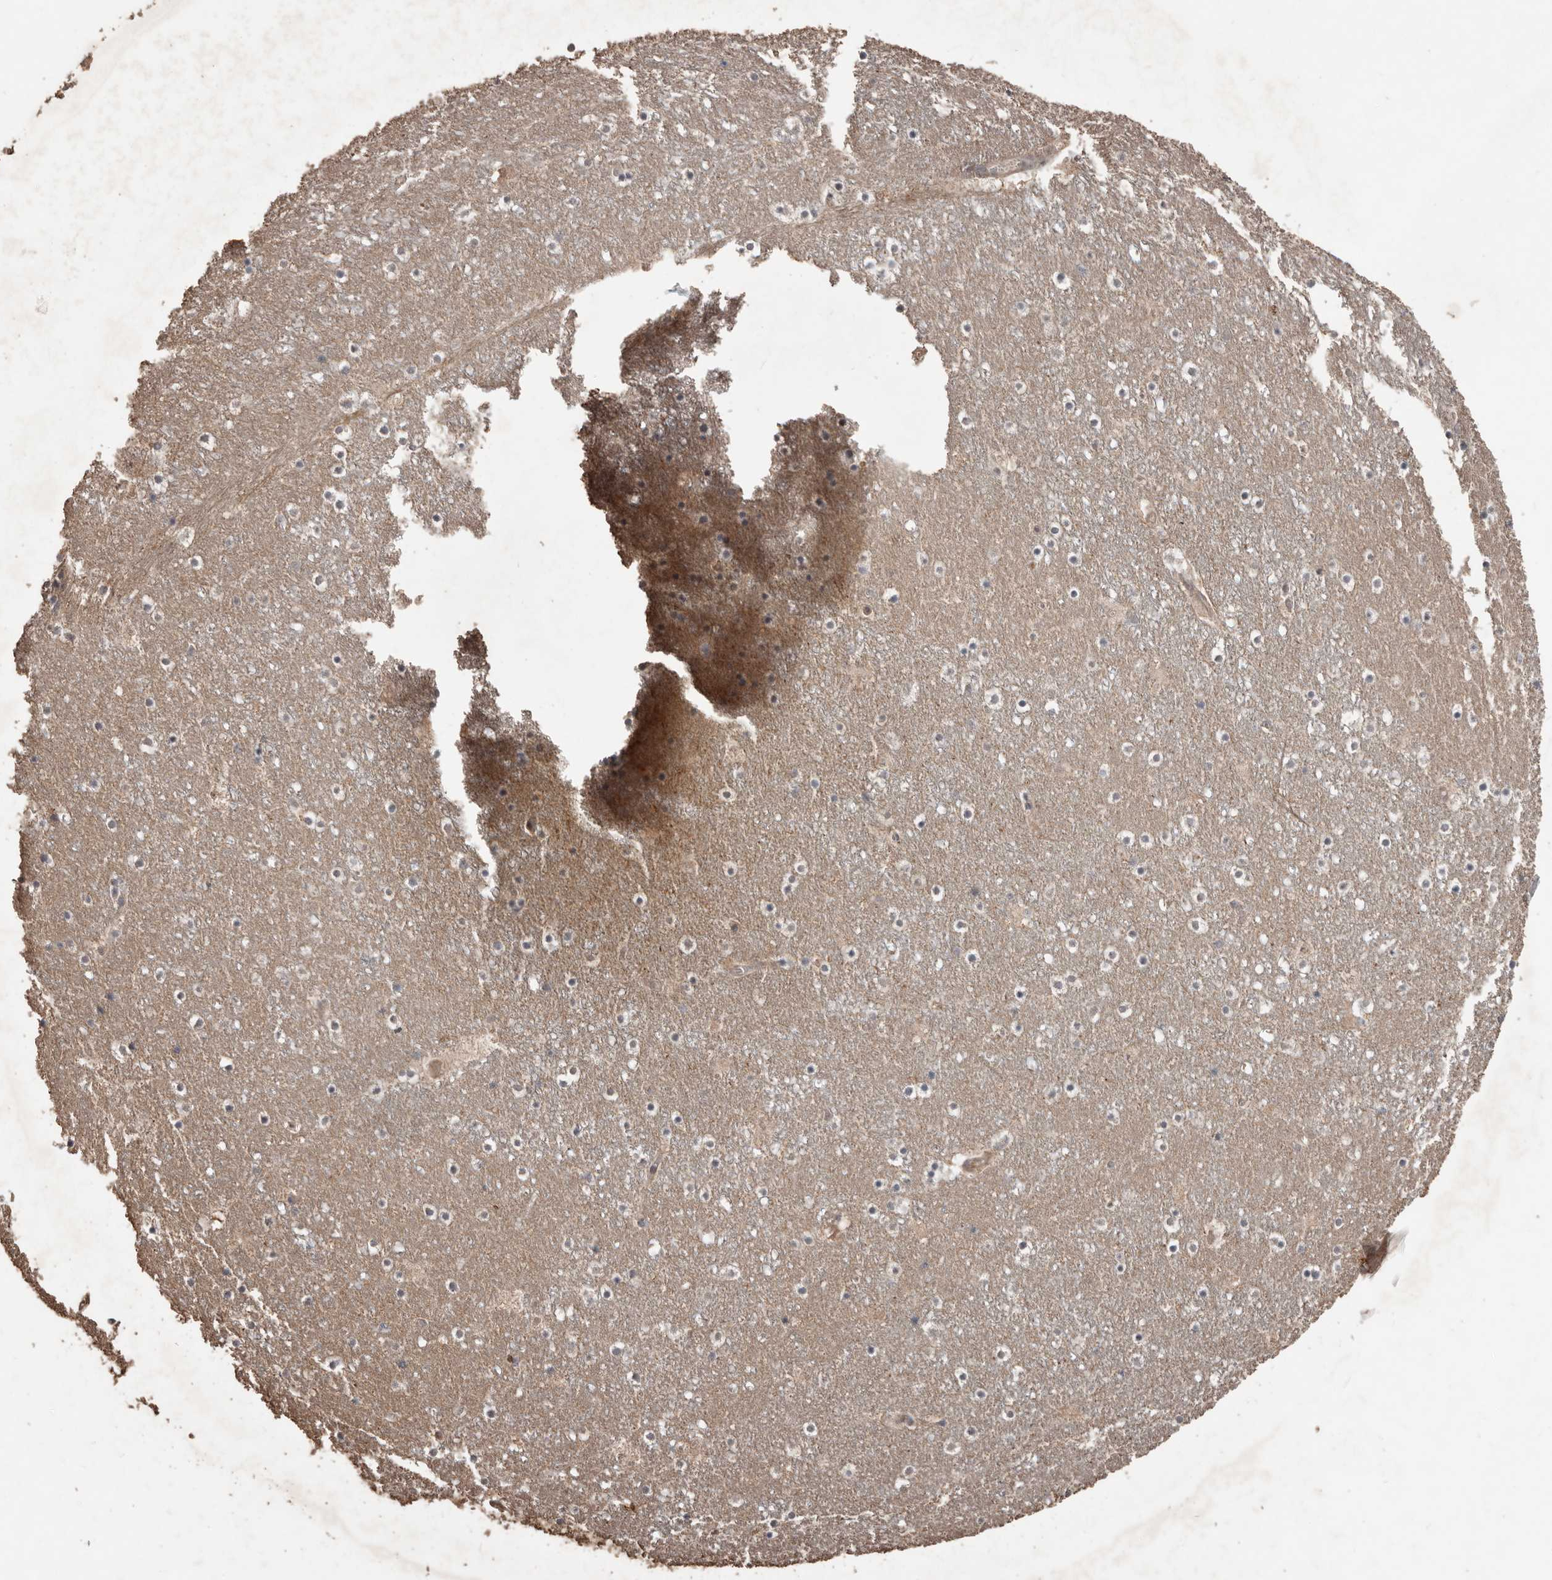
{"staining": {"intensity": "weak", "quantity": "<25%", "location": "cytoplasmic/membranous"}, "tissue": "caudate", "cell_type": "Glial cells", "image_type": "normal", "snomed": [{"axis": "morphology", "description": "Normal tissue, NOS"}, {"axis": "topography", "description": "Lateral ventricle wall"}], "caption": "A micrograph of human caudate is negative for staining in glial cells.", "gene": "BAMBI", "patient": {"sex": "male", "age": 45}}